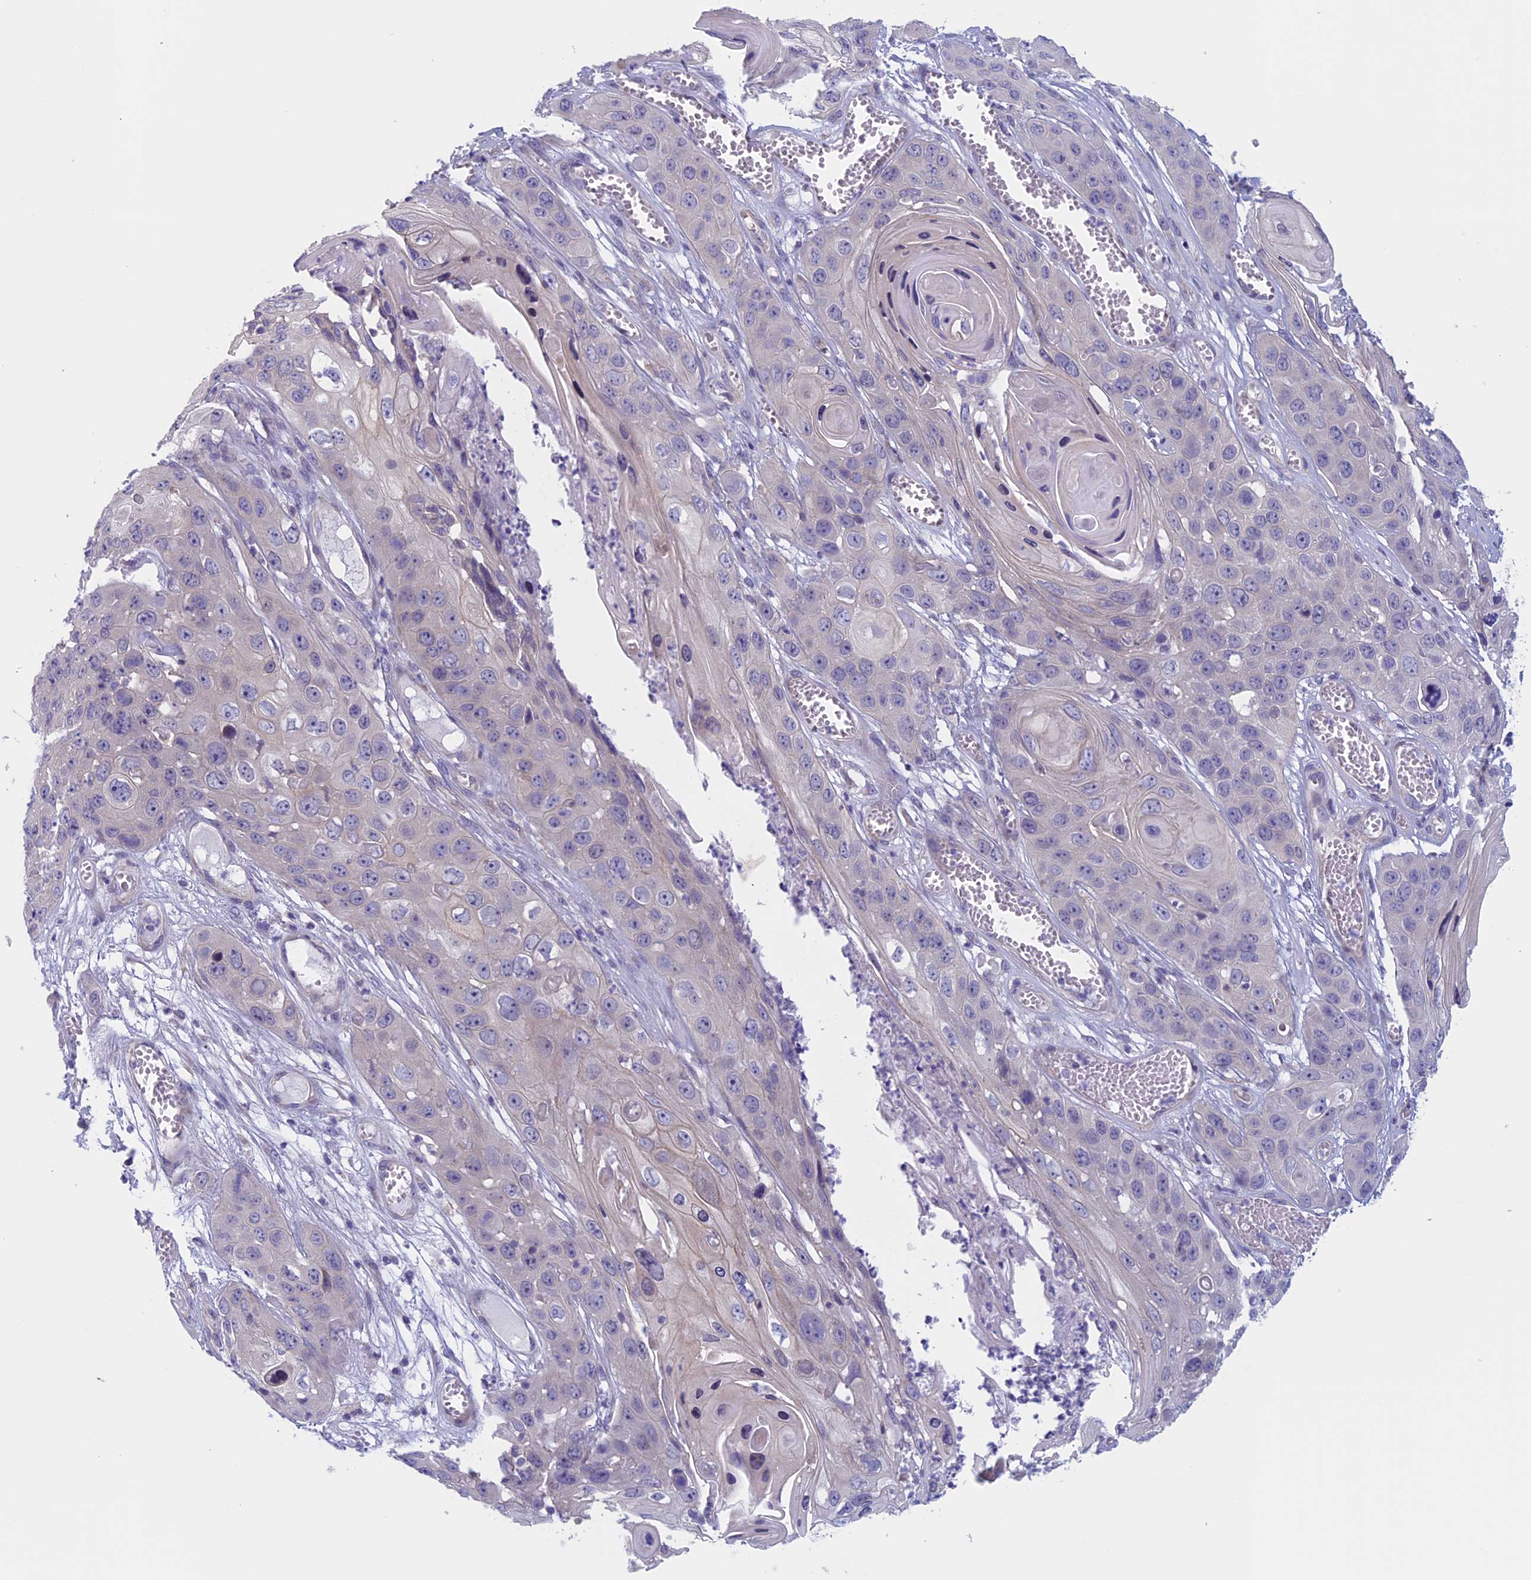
{"staining": {"intensity": "negative", "quantity": "none", "location": "none"}, "tissue": "skin cancer", "cell_type": "Tumor cells", "image_type": "cancer", "snomed": [{"axis": "morphology", "description": "Squamous cell carcinoma, NOS"}, {"axis": "topography", "description": "Skin"}], "caption": "Skin cancer (squamous cell carcinoma) was stained to show a protein in brown. There is no significant staining in tumor cells. Nuclei are stained in blue.", "gene": "CNOT6L", "patient": {"sex": "male", "age": 55}}